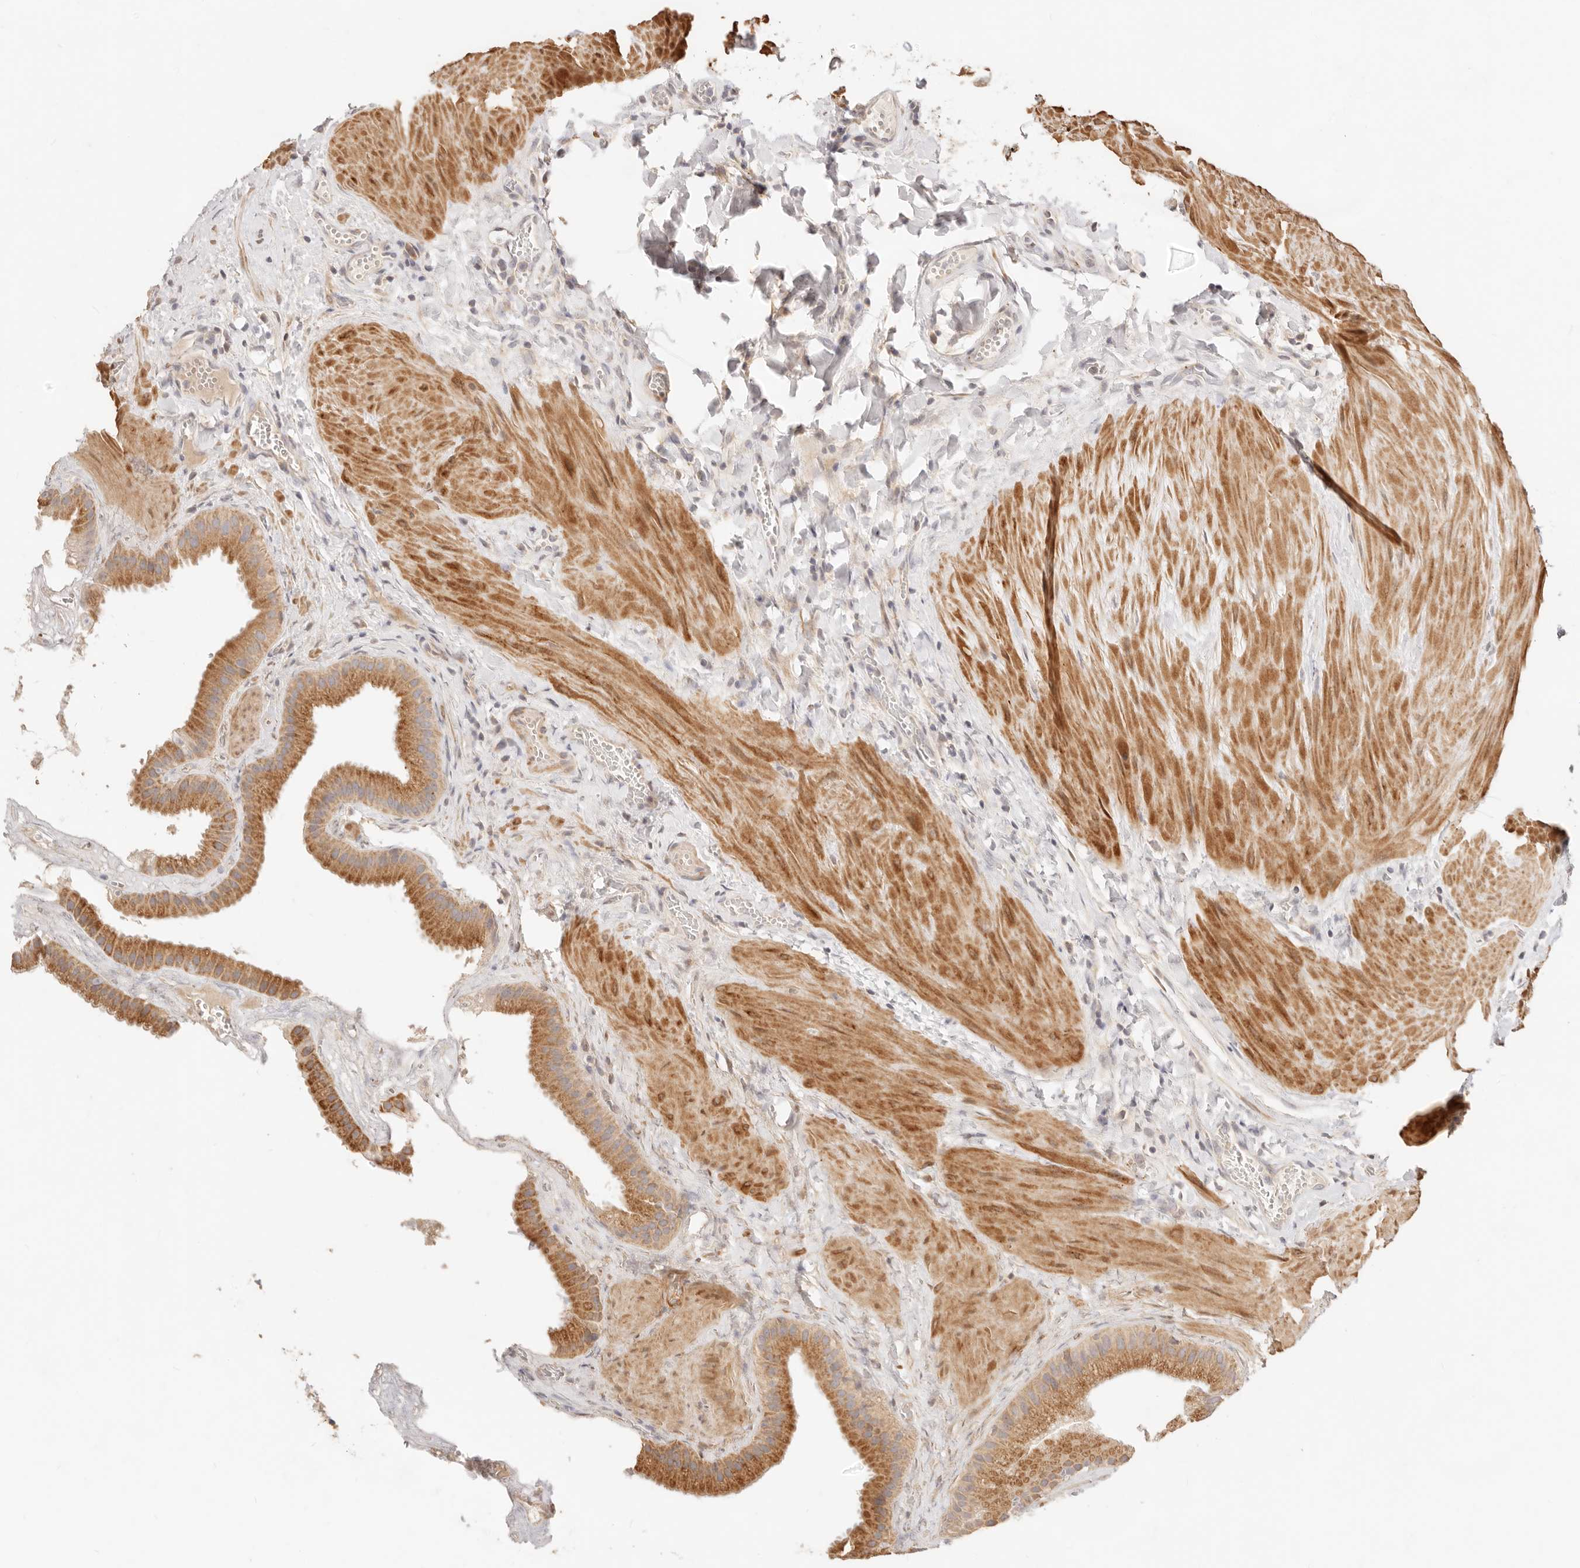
{"staining": {"intensity": "moderate", "quantity": ">75%", "location": "cytoplasmic/membranous"}, "tissue": "gallbladder", "cell_type": "Glandular cells", "image_type": "normal", "snomed": [{"axis": "morphology", "description": "Normal tissue, NOS"}, {"axis": "topography", "description": "Gallbladder"}], "caption": "The image reveals a brown stain indicating the presence of a protein in the cytoplasmic/membranous of glandular cells in gallbladder.", "gene": "RUBCNL", "patient": {"sex": "male", "age": 55}}